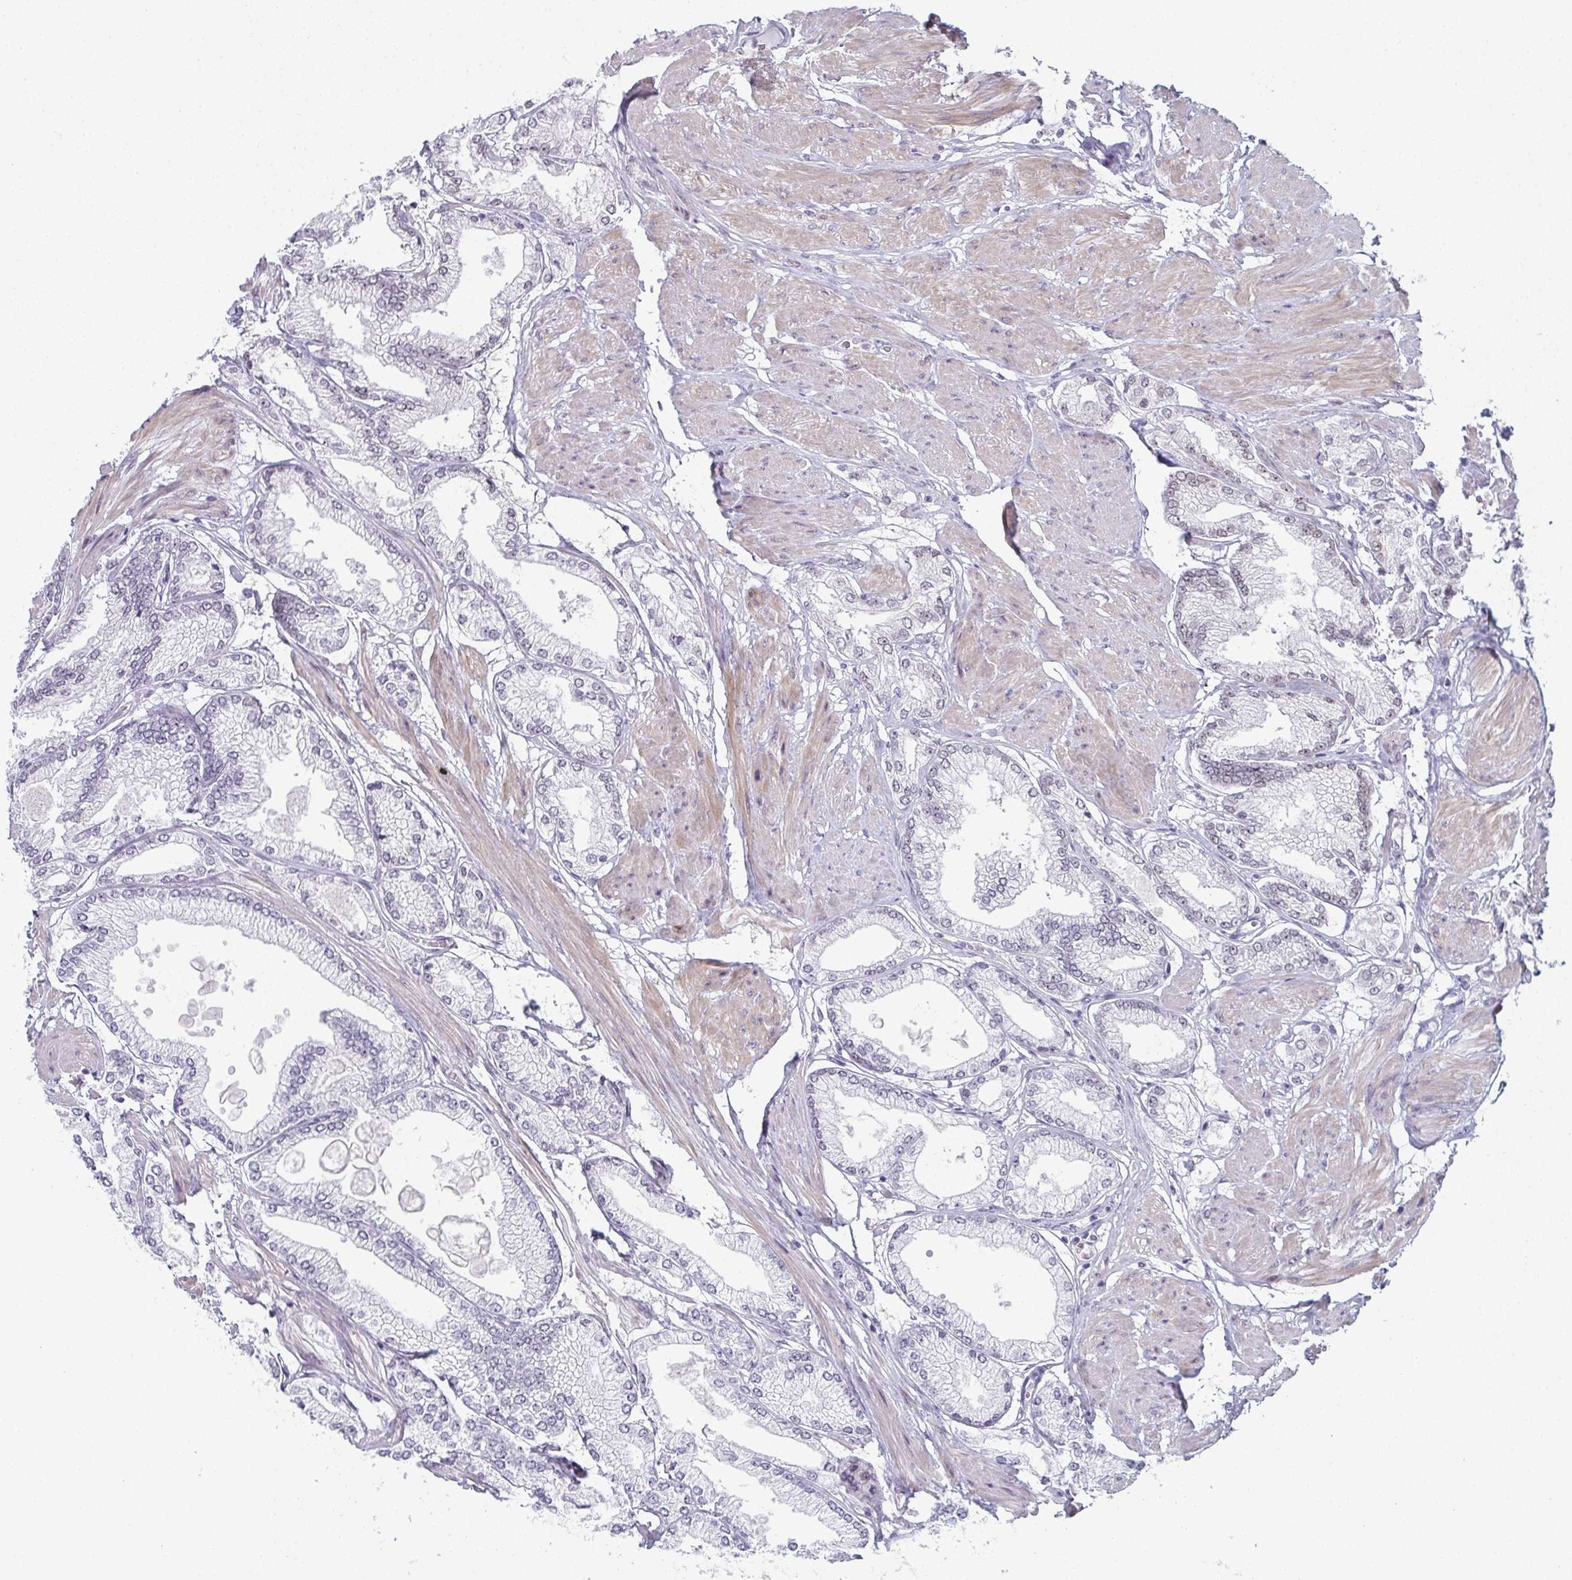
{"staining": {"intensity": "negative", "quantity": "none", "location": "none"}, "tissue": "prostate cancer", "cell_type": "Tumor cells", "image_type": "cancer", "snomed": [{"axis": "morphology", "description": "Adenocarcinoma, High grade"}, {"axis": "topography", "description": "Prostate"}], "caption": "Immunohistochemical staining of human adenocarcinoma (high-grade) (prostate) reveals no significant positivity in tumor cells.", "gene": "PYCR3", "patient": {"sex": "male", "age": 68}}